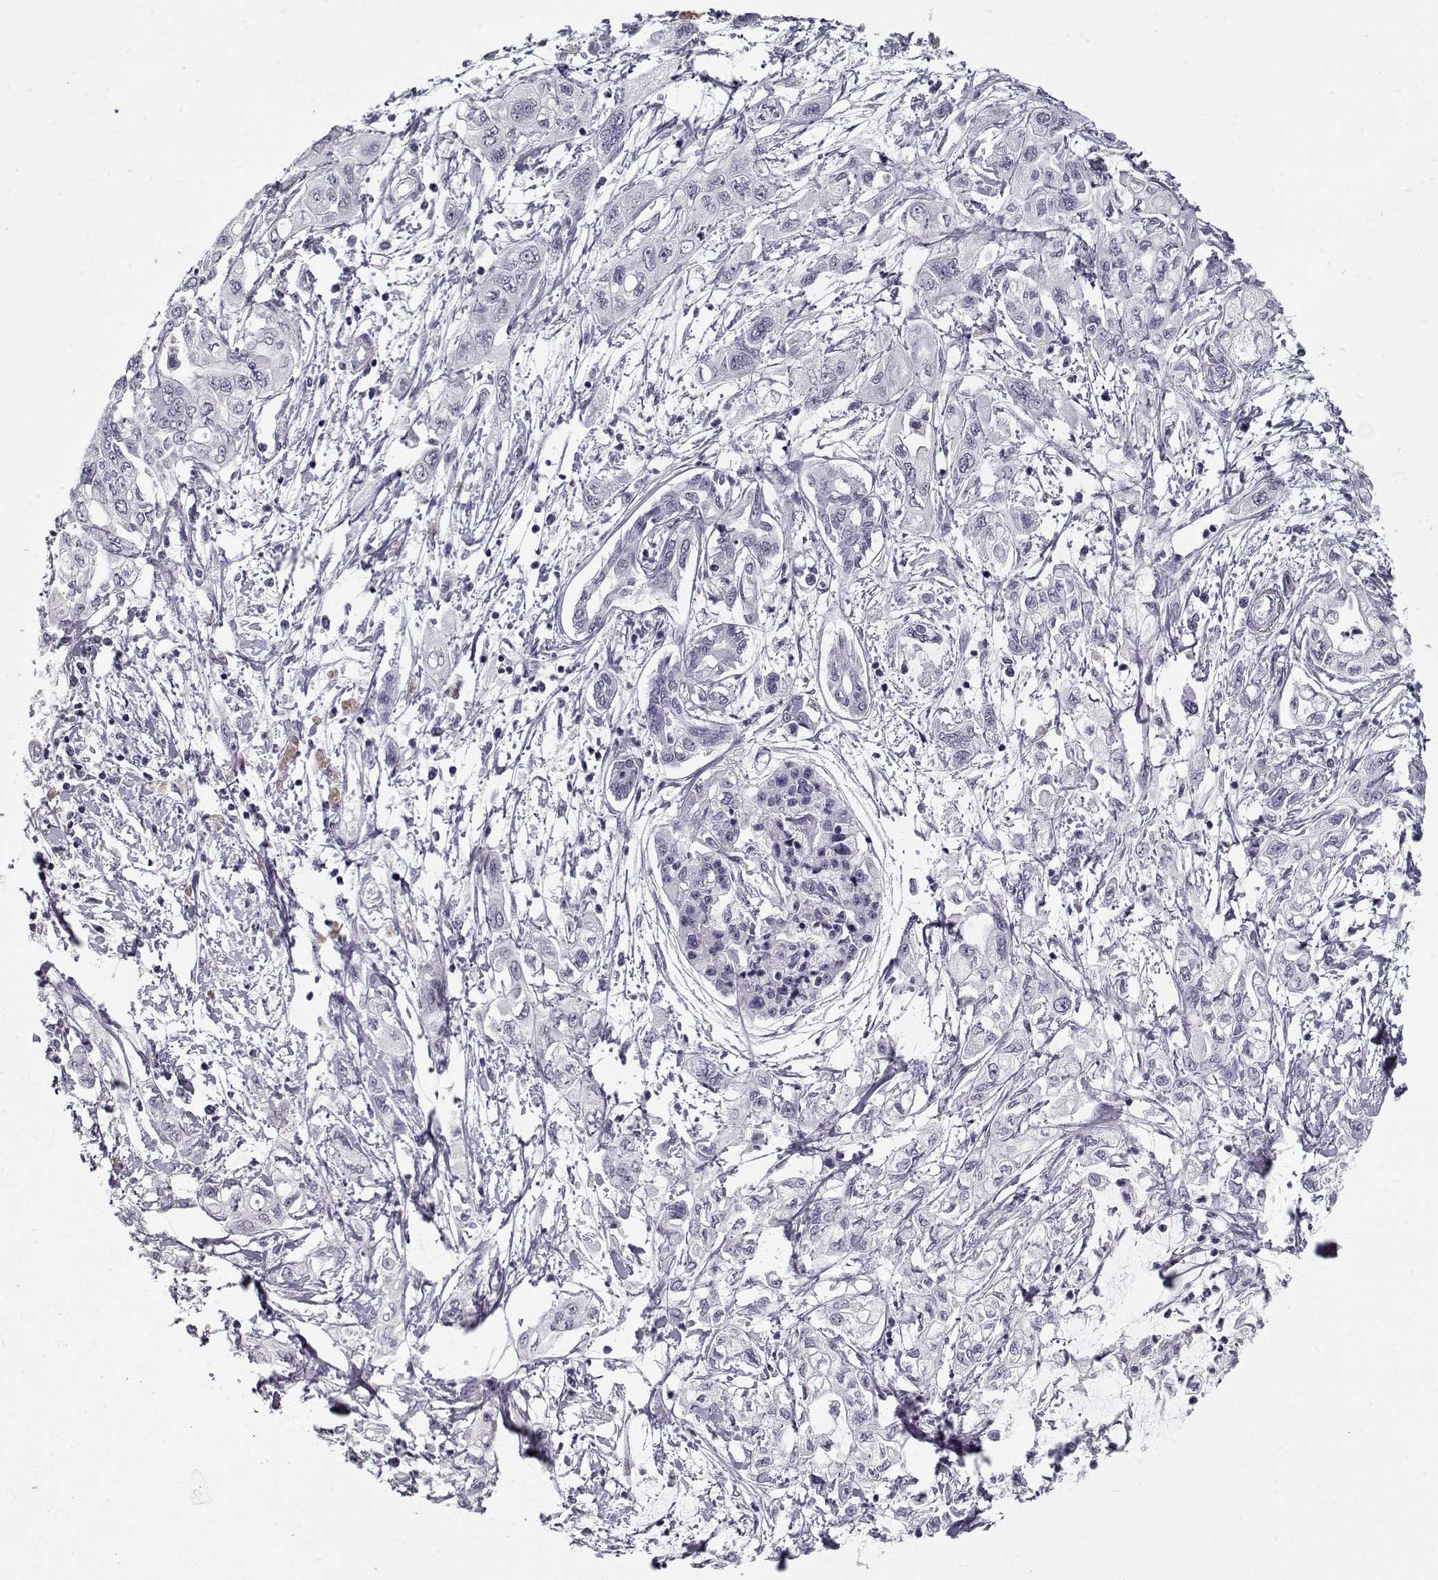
{"staining": {"intensity": "negative", "quantity": "none", "location": "none"}, "tissue": "pancreatic cancer", "cell_type": "Tumor cells", "image_type": "cancer", "snomed": [{"axis": "morphology", "description": "Adenocarcinoma, NOS"}, {"axis": "topography", "description": "Pancreas"}], "caption": "Human pancreatic cancer stained for a protein using IHC reveals no expression in tumor cells.", "gene": "RNF32", "patient": {"sex": "male", "age": 54}}